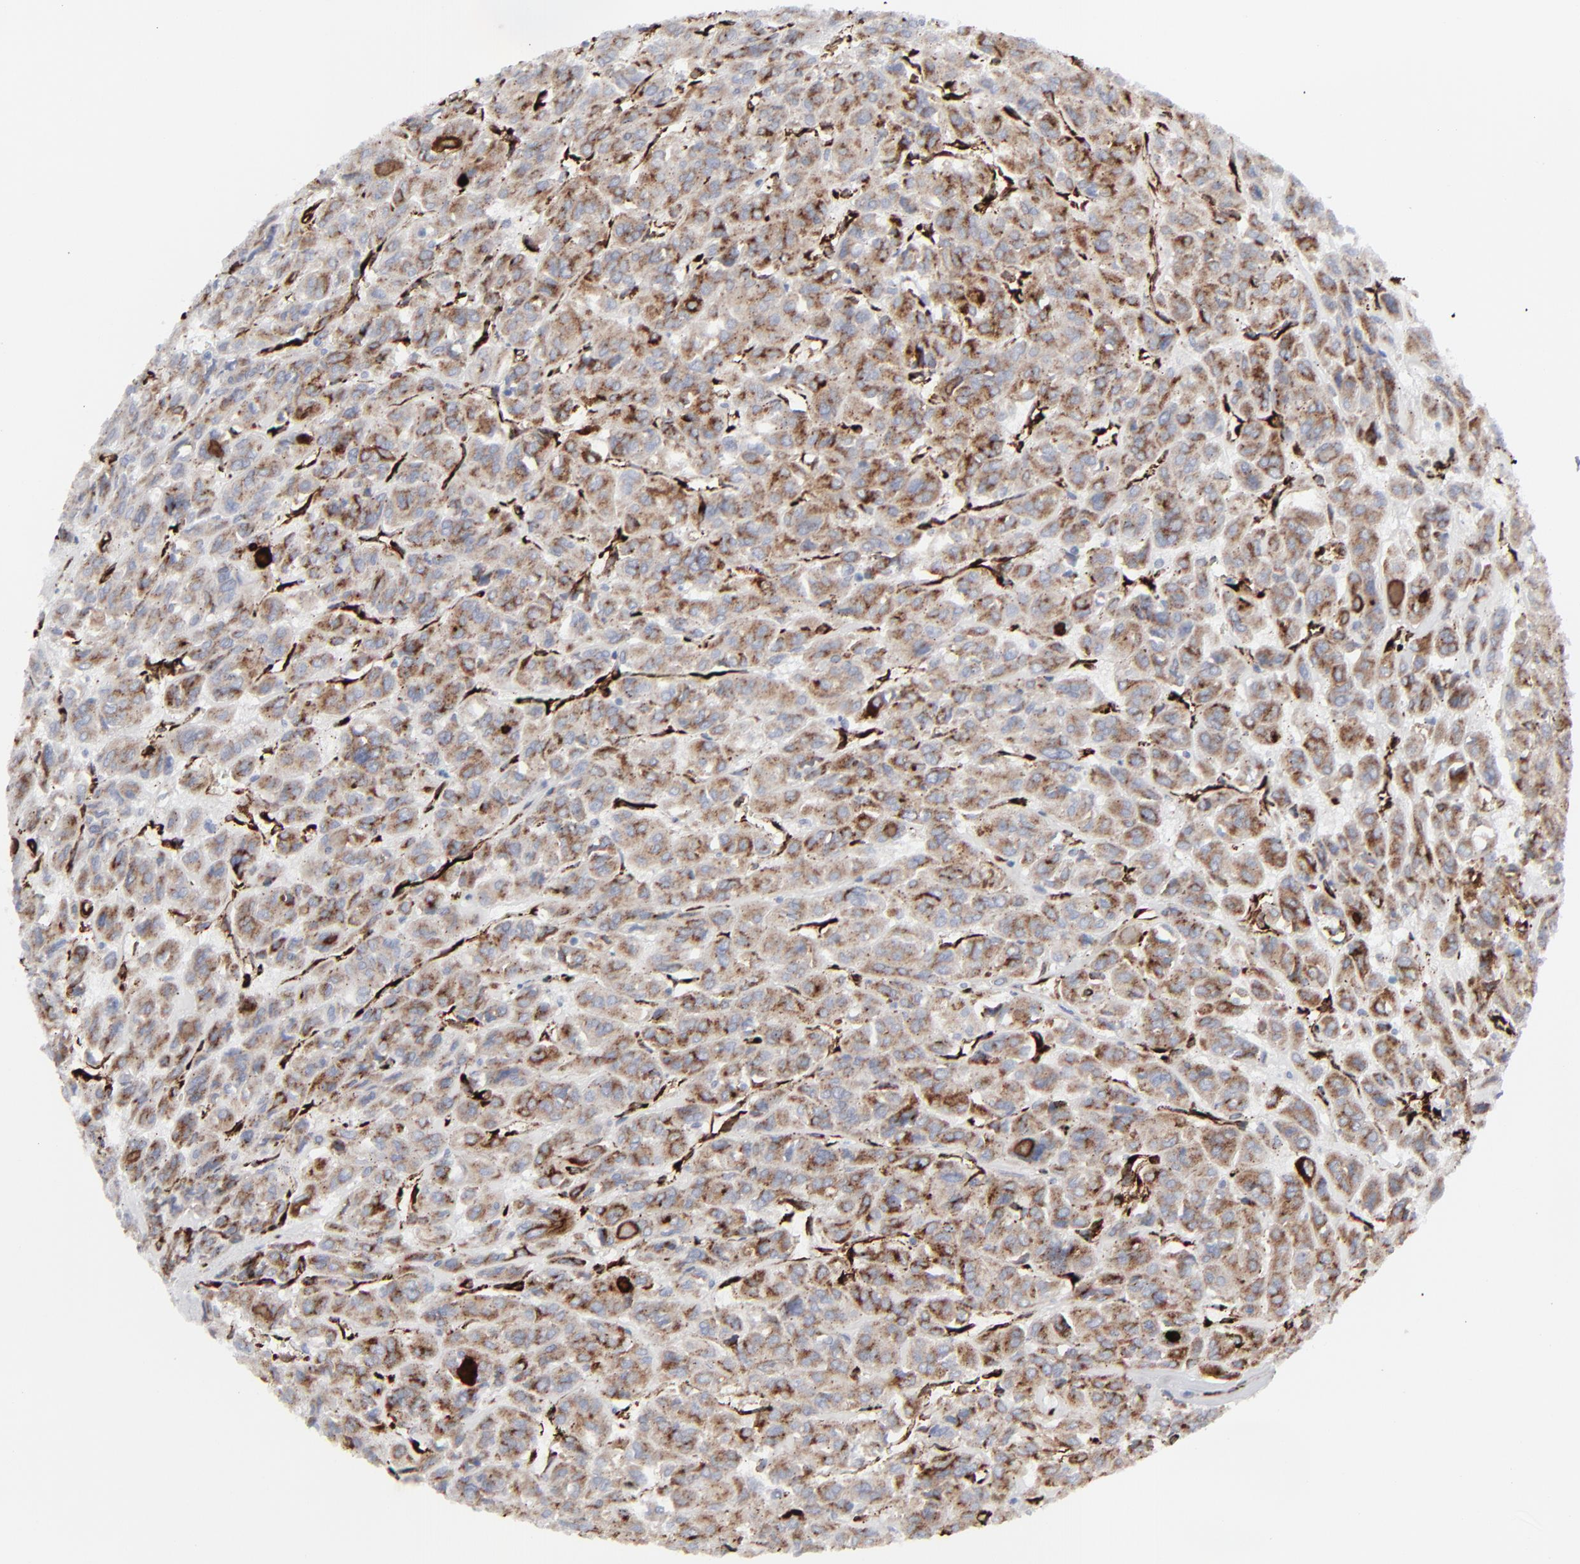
{"staining": {"intensity": "weak", "quantity": ">75%", "location": "cytoplasmic/membranous"}, "tissue": "thyroid cancer", "cell_type": "Tumor cells", "image_type": "cancer", "snomed": [{"axis": "morphology", "description": "Follicular adenoma carcinoma, NOS"}, {"axis": "topography", "description": "Thyroid gland"}], "caption": "This is a histology image of immunohistochemistry staining of thyroid cancer, which shows weak positivity in the cytoplasmic/membranous of tumor cells.", "gene": "SPARC", "patient": {"sex": "female", "age": 71}}